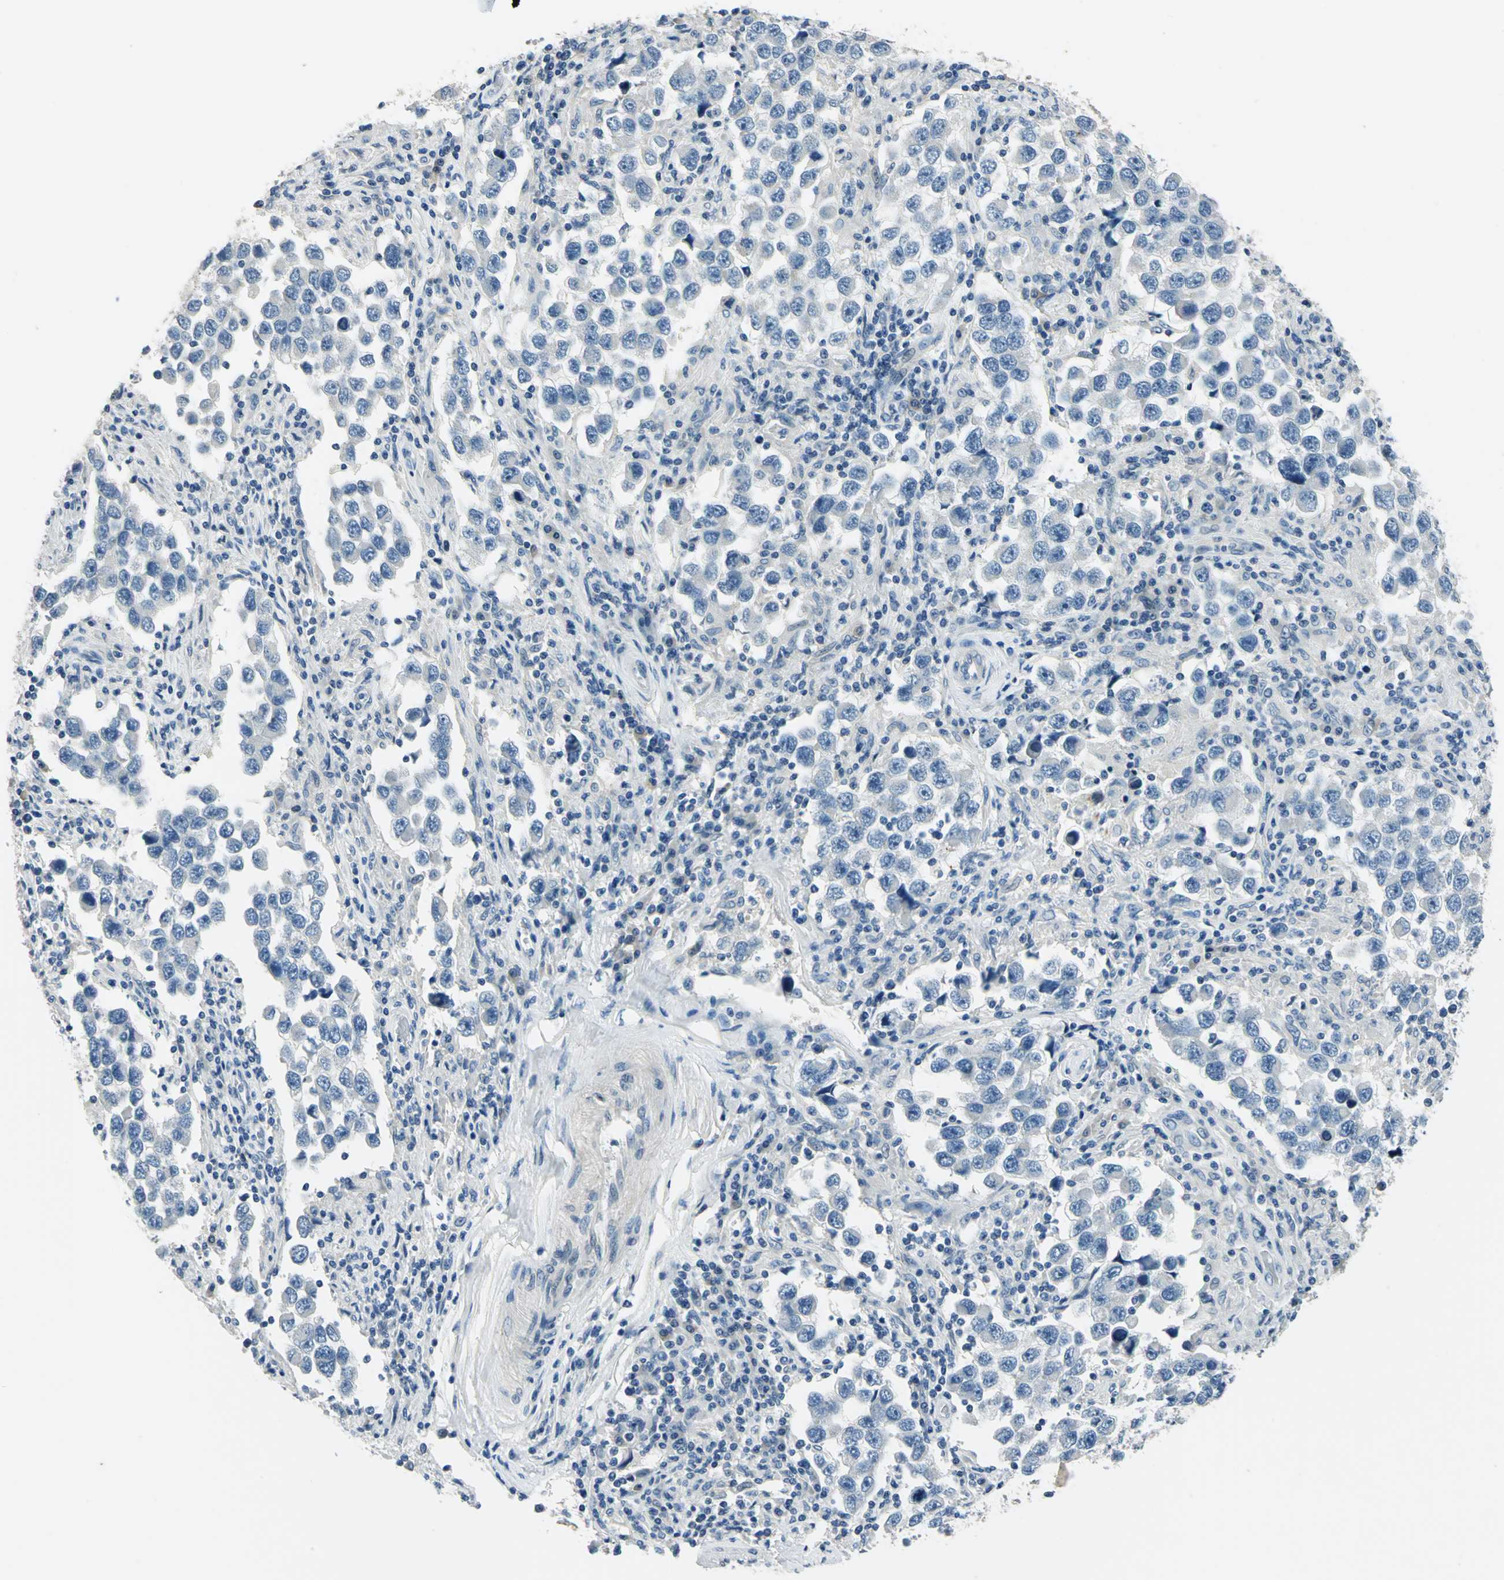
{"staining": {"intensity": "negative", "quantity": "none", "location": "none"}, "tissue": "testis cancer", "cell_type": "Tumor cells", "image_type": "cancer", "snomed": [{"axis": "morphology", "description": "Carcinoma, Embryonal, NOS"}, {"axis": "topography", "description": "Testis"}], "caption": "The histopathology image reveals no significant staining in tumor cells of testis embryonal carcinoma.", "gene": "CDC42EP1", "patient": {"sex": "male", "age": 21}}